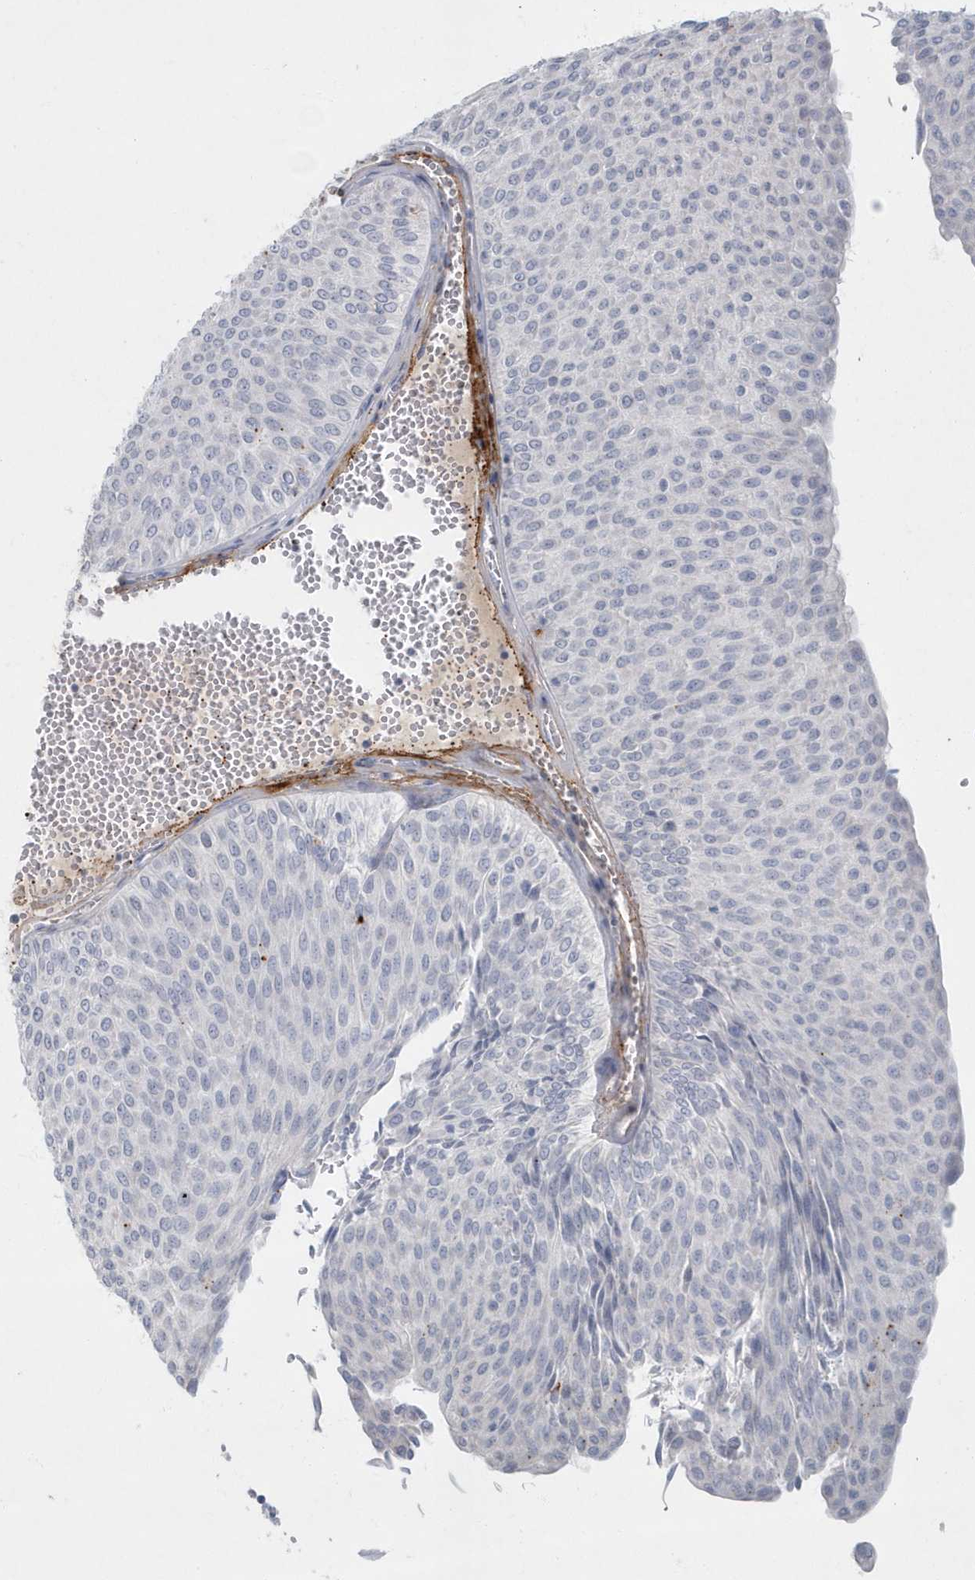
{"staining": {"intensity": "negative", "quantity": "none", "location": "none"}, "tissue": "urothelial cancer", "cell_type": "Tumor cells", "image_type": "cancer", "snomed": [{"axis": "morphology", "description": "Urothelial carcinoma, Low grade"}, {"axis": "topography", "description": "Urinary bladder"}], "caption": "Low-grade urothelial carcinoma was stained to show a protein in brown. There is no significant positivity in tumor cells. (Brightfield microscopy of DAB (3,3'-diaminobenzidine) IHC at high magnification).", "gene": "MYOT", "patient": {"sex": "male", "age": 78}}